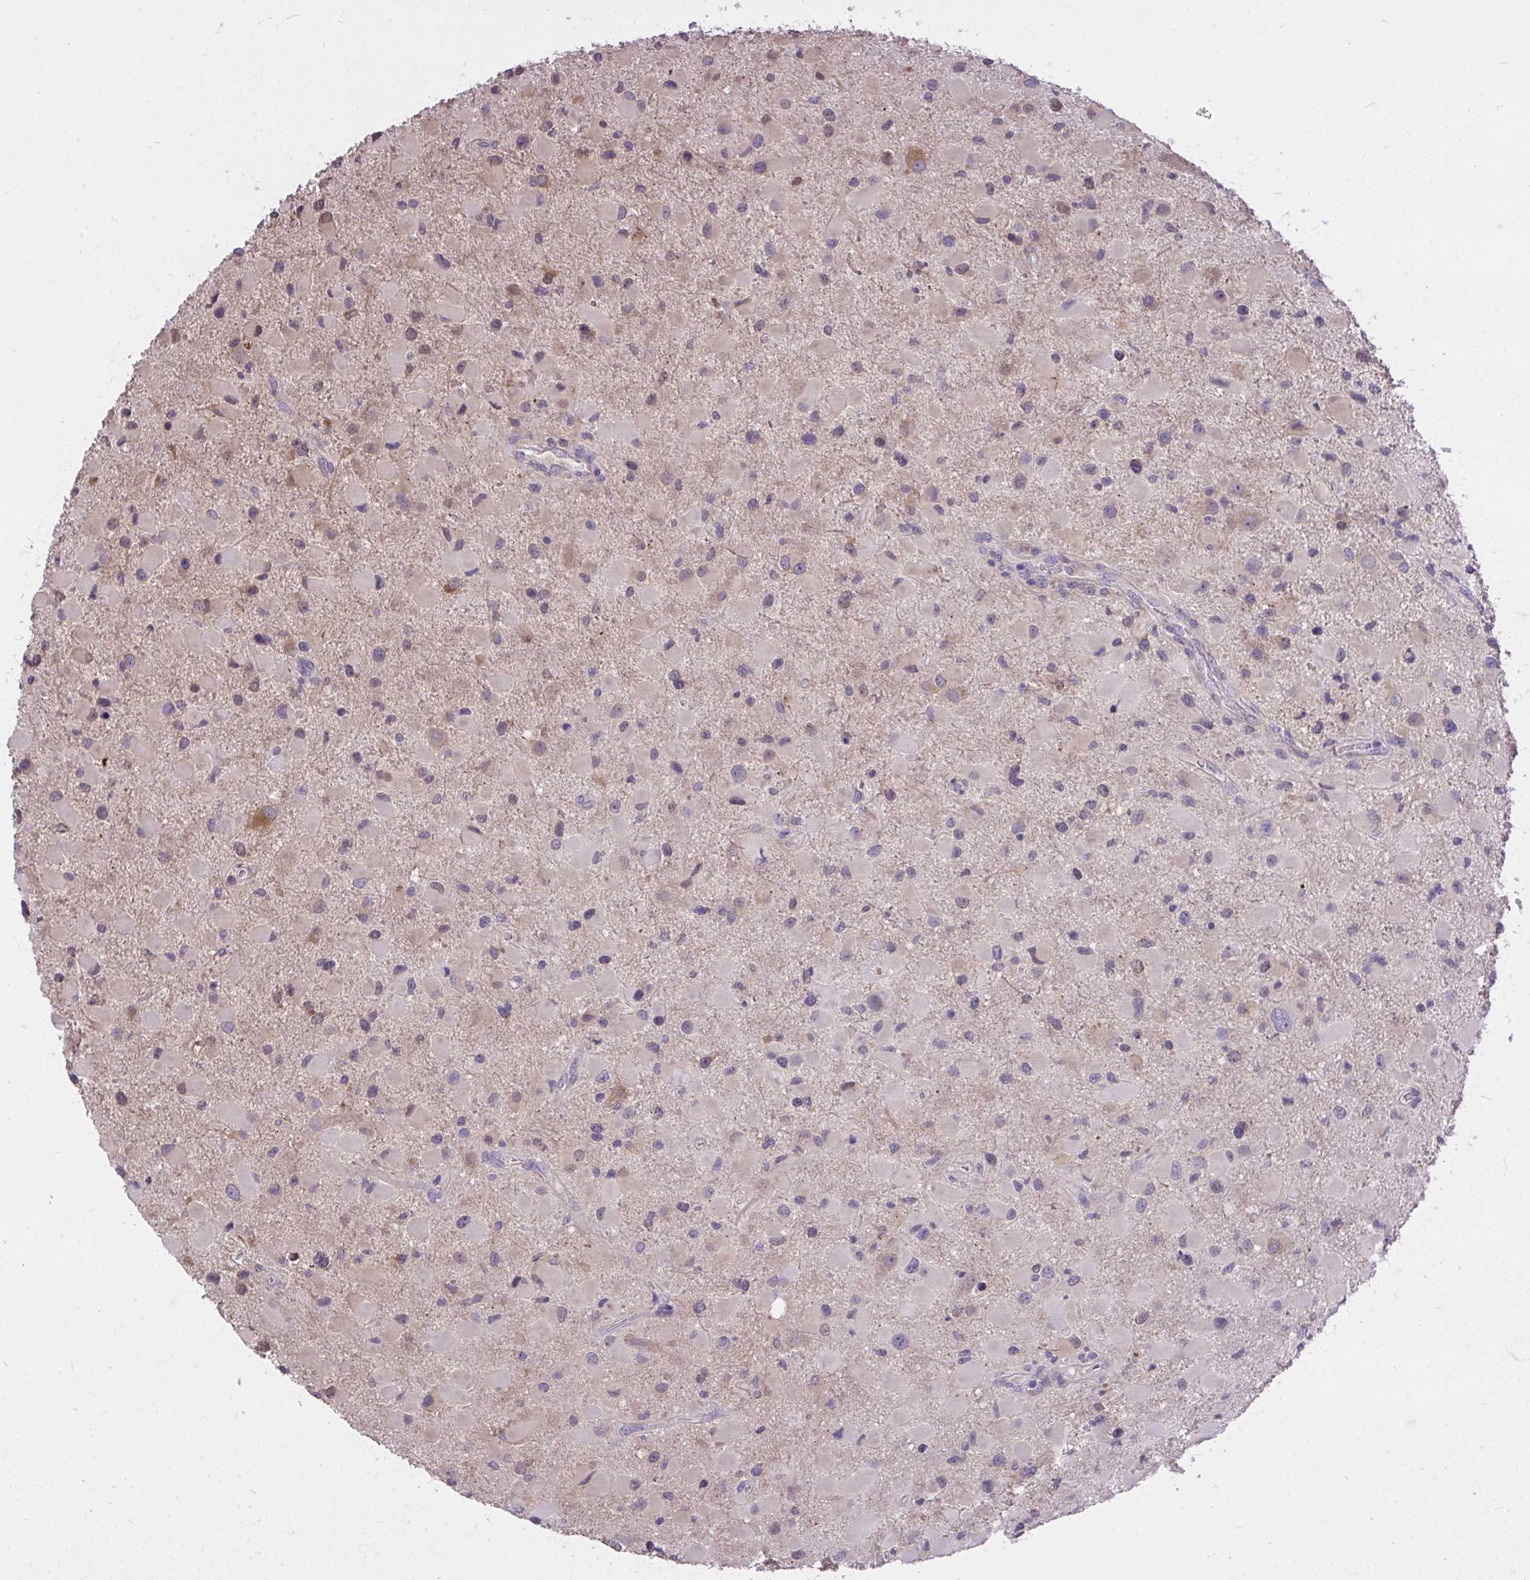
{"staining": {"intensity": "moderate", "quantity": "<25%", "location": "cytoplasmic/membranous"}, "tissue": "glioma", "cell_type": "Tumor cells", "image_type": "cancer", "snomed": [{"axis": "morphology", "description": "Glioma, malignant, Low grade"}, {"axis": "topography", "description": "Brain"}], "caption": "Immunohistochemical staining of low-grade glioma (malignant) demonstrates moderate cytoplasmic/membranous protein staining in about <25% of tumor cells.", "gene": "MPC2", "patient": {"sex": "female", "age": 32}}